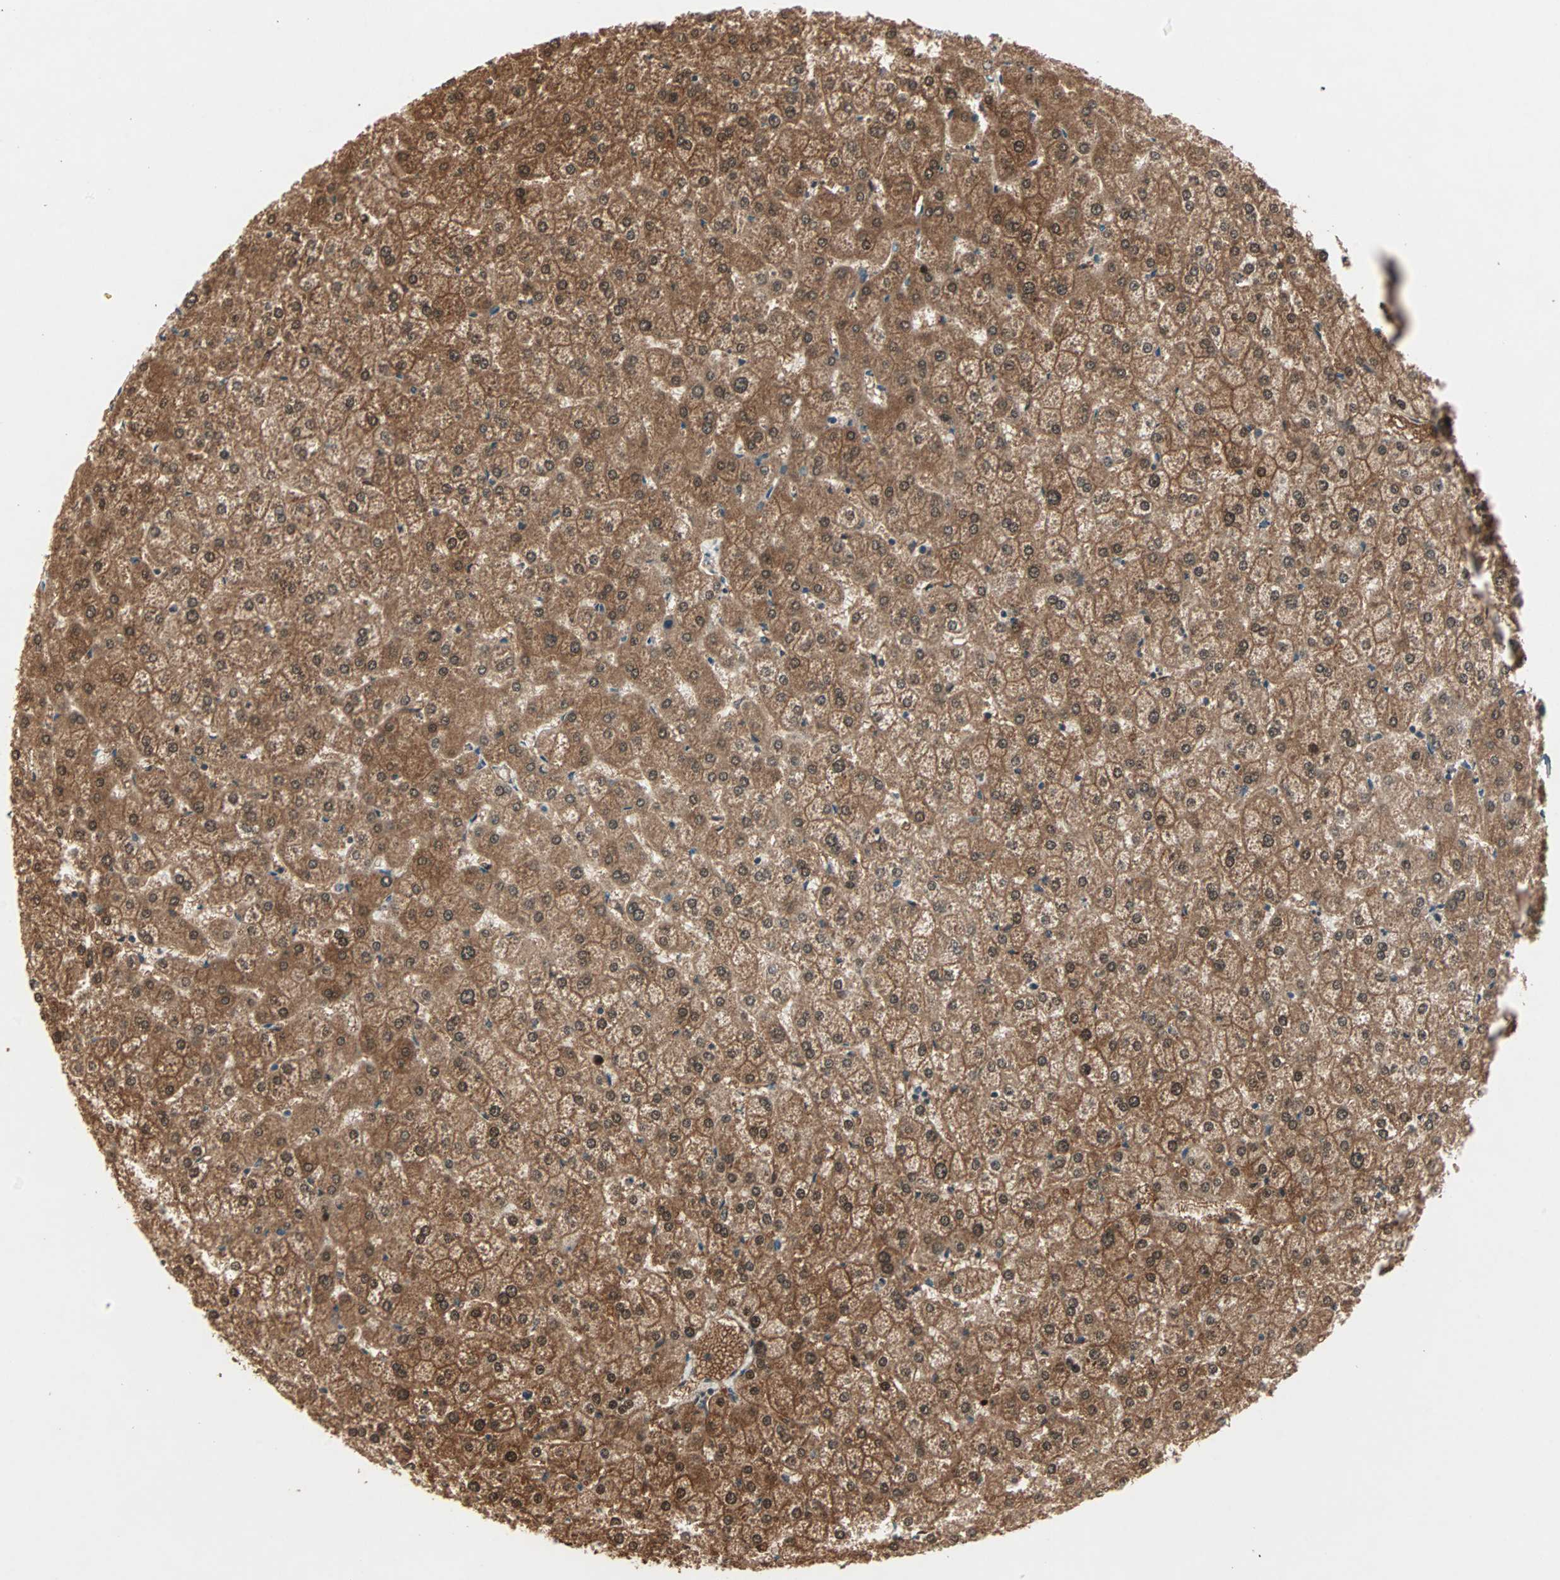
{"staining": {"intensity": "moderate", "quantity": ">75%", "location": "cytoplasmic/membranous"}, "tissue": "liver", "cell_type": "Cholangiocytes", "image_type": "normal", "snomed": [{"axis": "morphology", "description": "Normal tissue, NOS"}, {"axis": "topography", "description": "Liver"}], "caption": "A medium amount of moderate cytoplasmic/membranous staining is seen in about >75% of cholangiocytes in benign liver.", "gene": "ZSCAN31", "patient": {"sex": "female", "age": 32}}